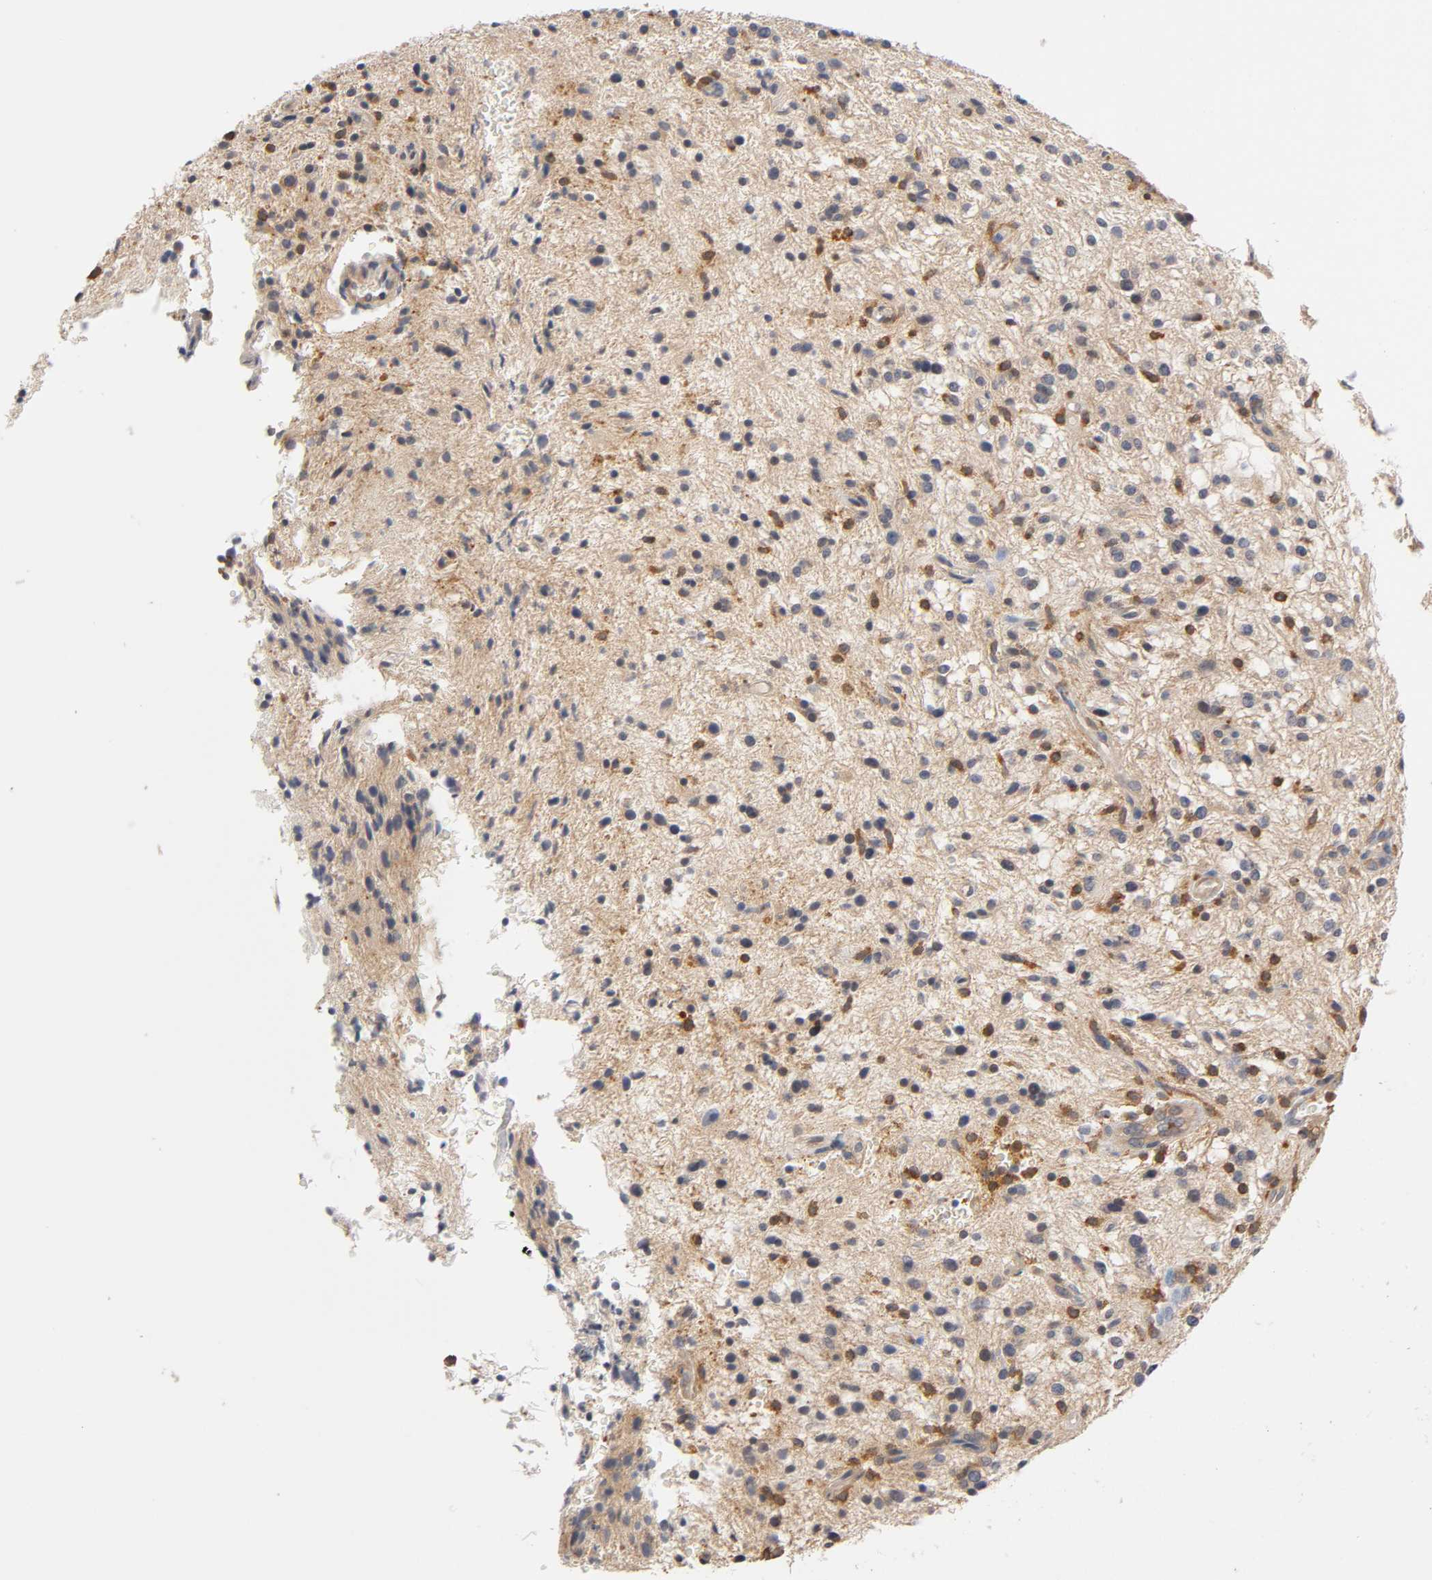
{"staining": {"intensity": "moderate", "quantity": "<25%", "location": "cytoplasmic/membranous"}, "tissue": "glioma", "cell_type": "Tumor cells", "image_type": "cancer", "snomed": [{"axis": "morphology", "description": "Glioma, malignant, NOS"}, {"axis": "topography", "description": "Cerebellum"}], "caption": "Immunohistochemical staining of glioma displays moderate cytoplasmic/membranous protein positivity in about <25% of tumor cells.", "gene": "ACTR2", "patient": {"sex": "female", "age": 10}}